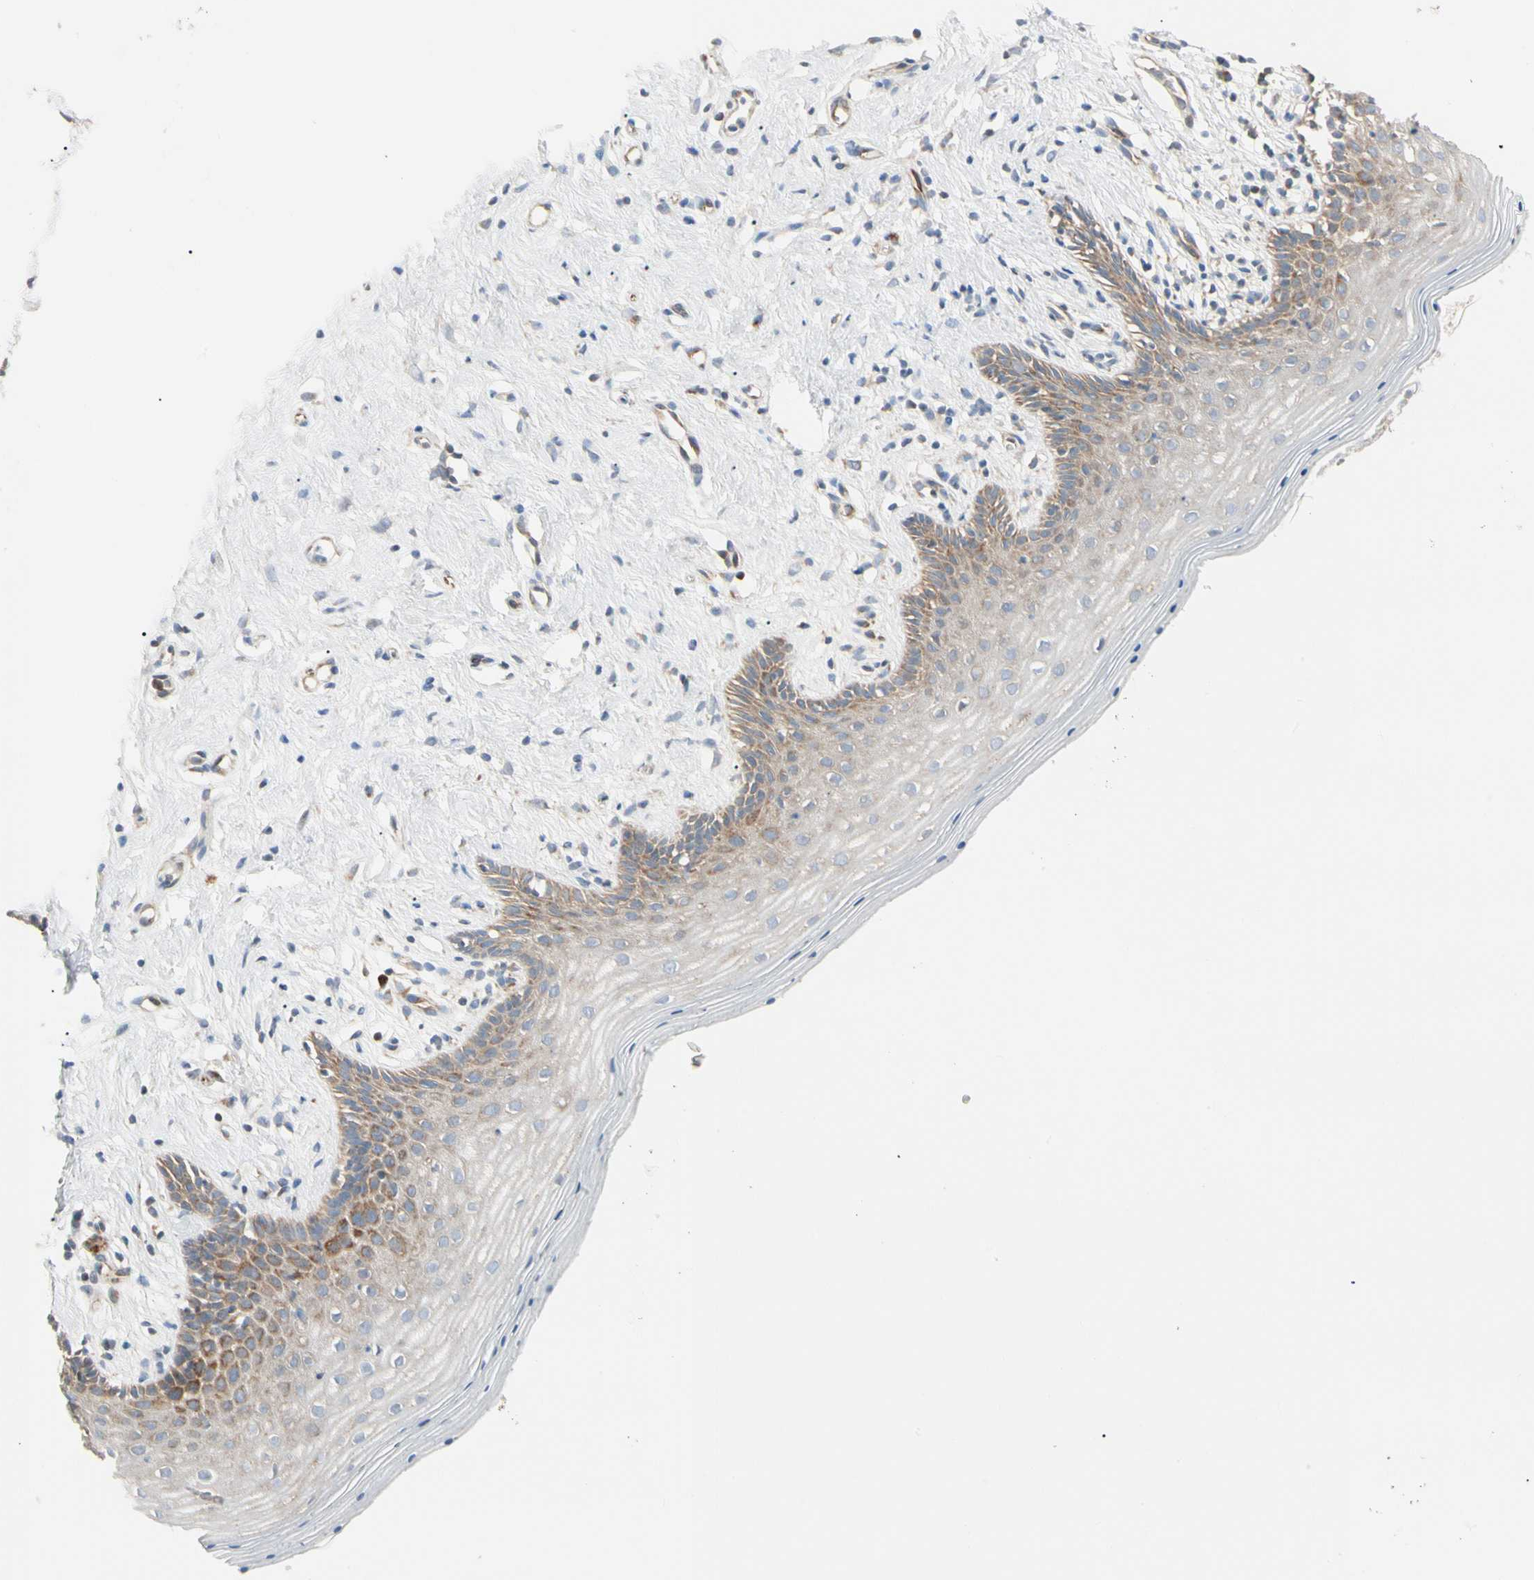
{"staining": {"intensity": "strong", "quantity": "<25%", "location": "cytoplasmic/membranous"}, "tissue": "vagina", "cell_type": "Squamous epithelial cells", "image_type": "normal", "snomed": [{"axis": "morphology", "description": "Normal tissue, NOS"}, {"axis": "topography", "description": "Vagina"}], "caption": "Vagina stained with DAB (3,3'-diaminobenzidine) IHC reveals medium levels of strong cytoplasmic/membranous expression in about <25% of squamous epithelial cells.", "gene": "TBC1D10A", "patient": {"sex": "female", "age": 44}}